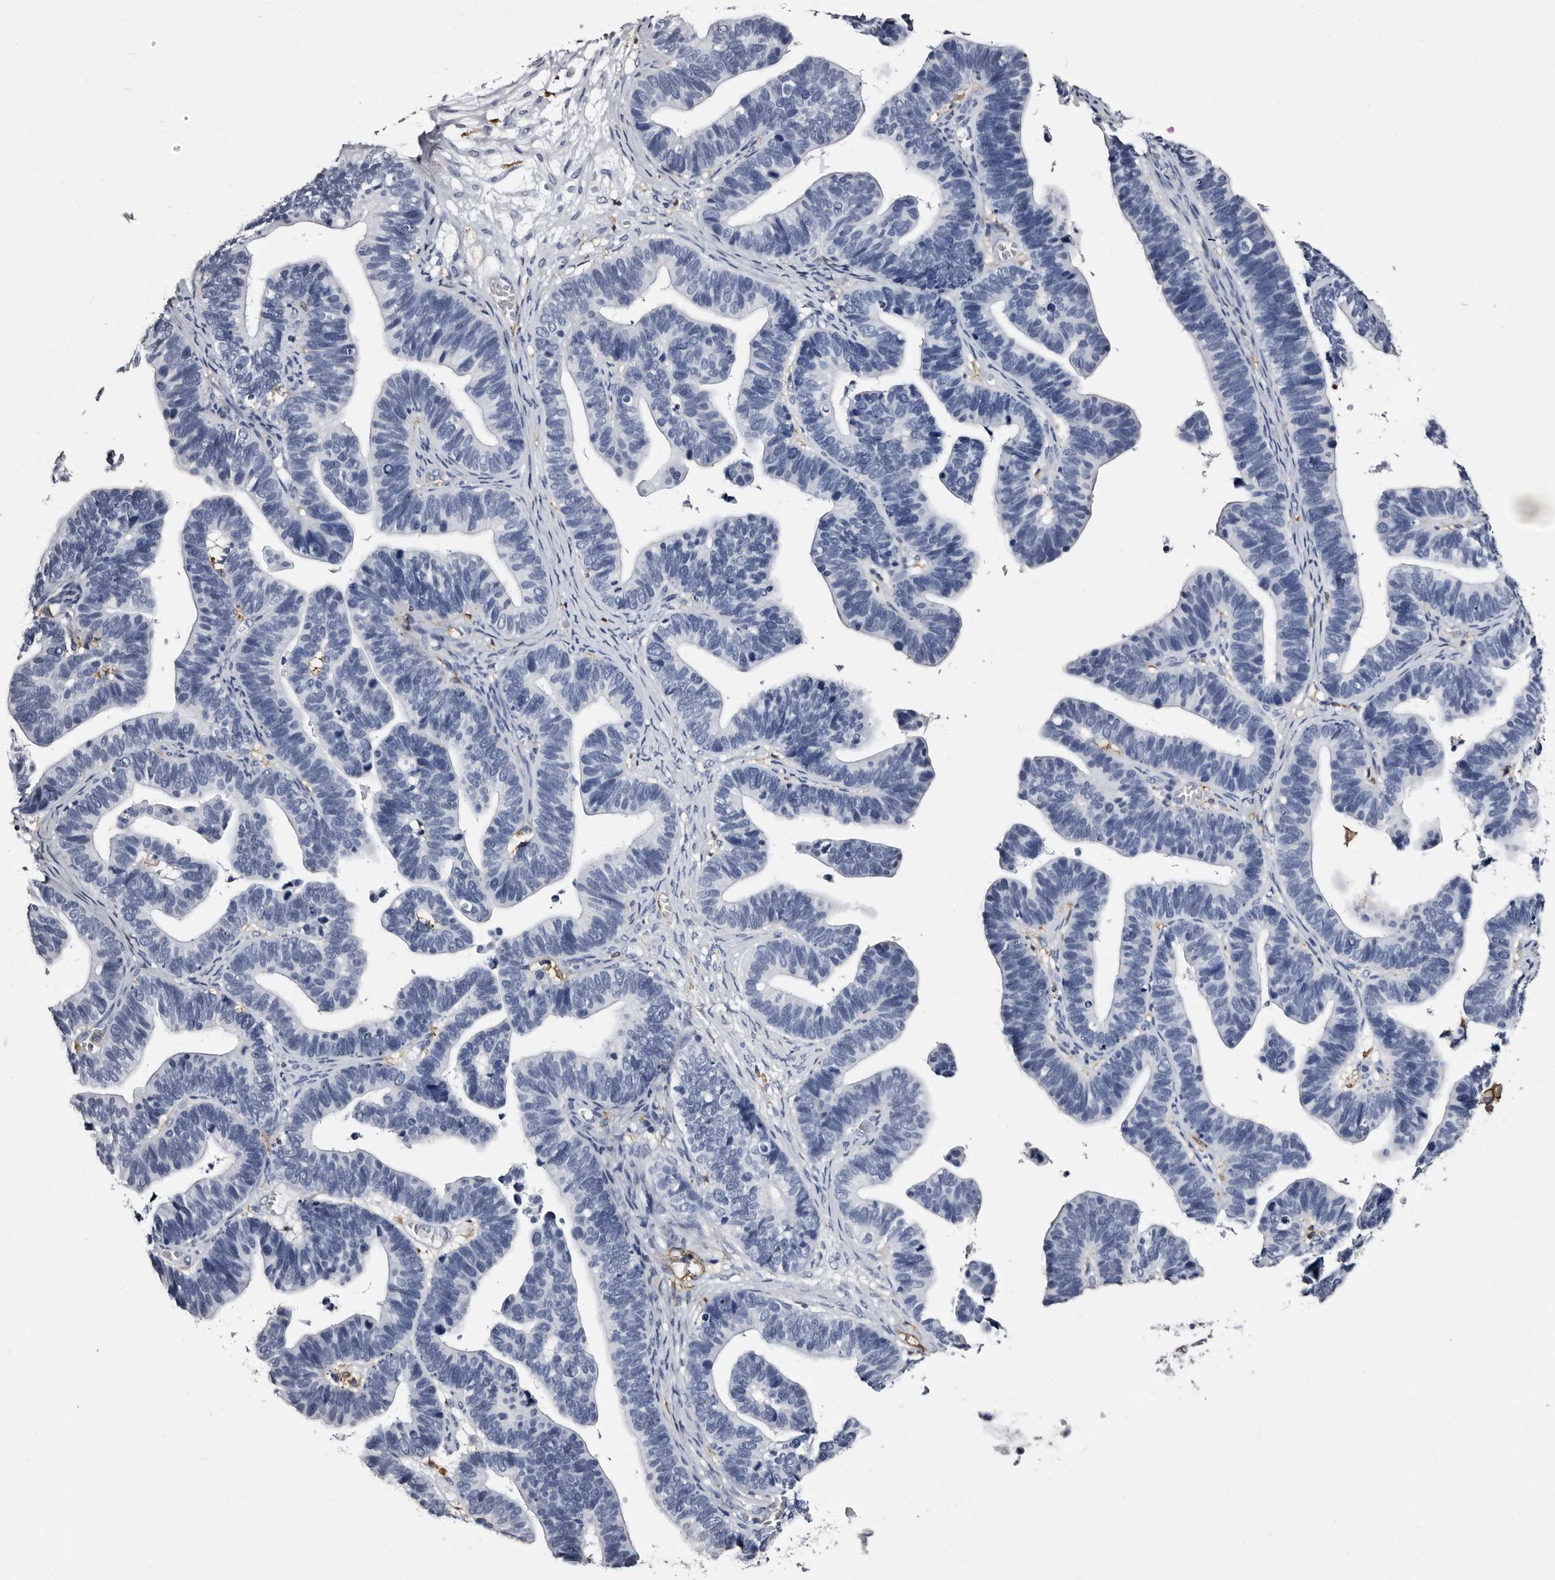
{"staining": {"intensity": "negative", "quantity": "none", "location": "none"}, "tissue": "ovarian cancer", "cell_type": "Tumor cells", "image_type": "cancer", "snomed": [{"axis": "morphology", "description": "Cystadenocarcinoma, serous, NOS"}, {"axis": "topography", "description": "Ovary"}], "caption": "A photomicrograph of human serous cystadenocarcinoma (ovarian) is negative for staining in tumor cells. (DAB immunohistochemistry with hematoxylin counter stain).", "gene": "EPB41L3", "patient": {"sex": "female", "age": 56}}